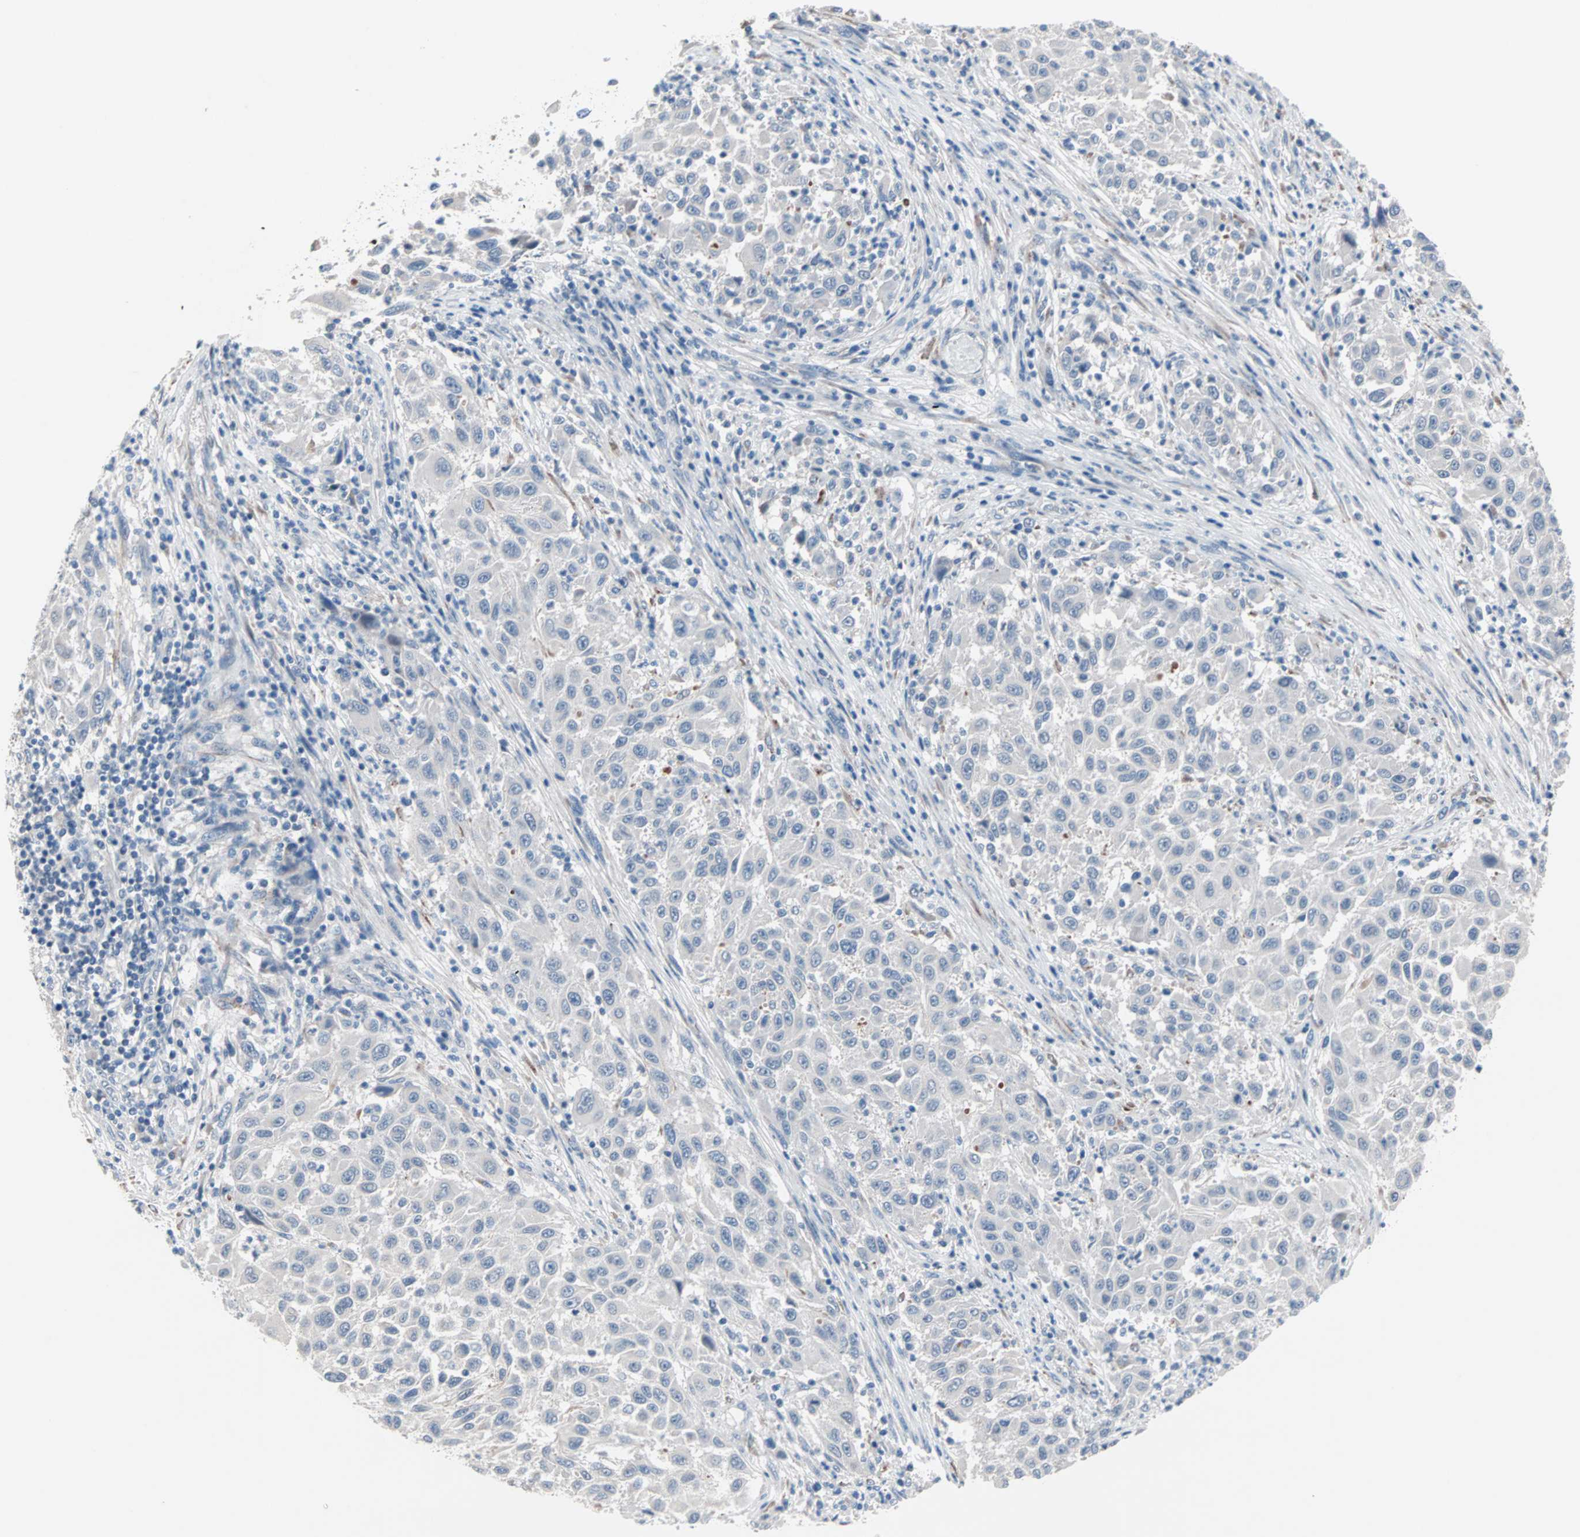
{"staining": {"intensity": "negative", "quantity": "none", "location": "none"}, "tissue": "melanoma", "cell_type": "Tumor cells", "image_type": "cancer", "snomed": [{"axis": "morphology", "description": "Malignant melanoma, Metastatic site"}, {"axis": "topography", "description": "Lymph node"}], "caption": "Human malignant melanoma (metastatic site) stained for a protein using immunohistochemistry (IHC) reveals no expression in tumor cells.", "gene": "ULBP1", "patient": {"sex": "male", "age": 61}}